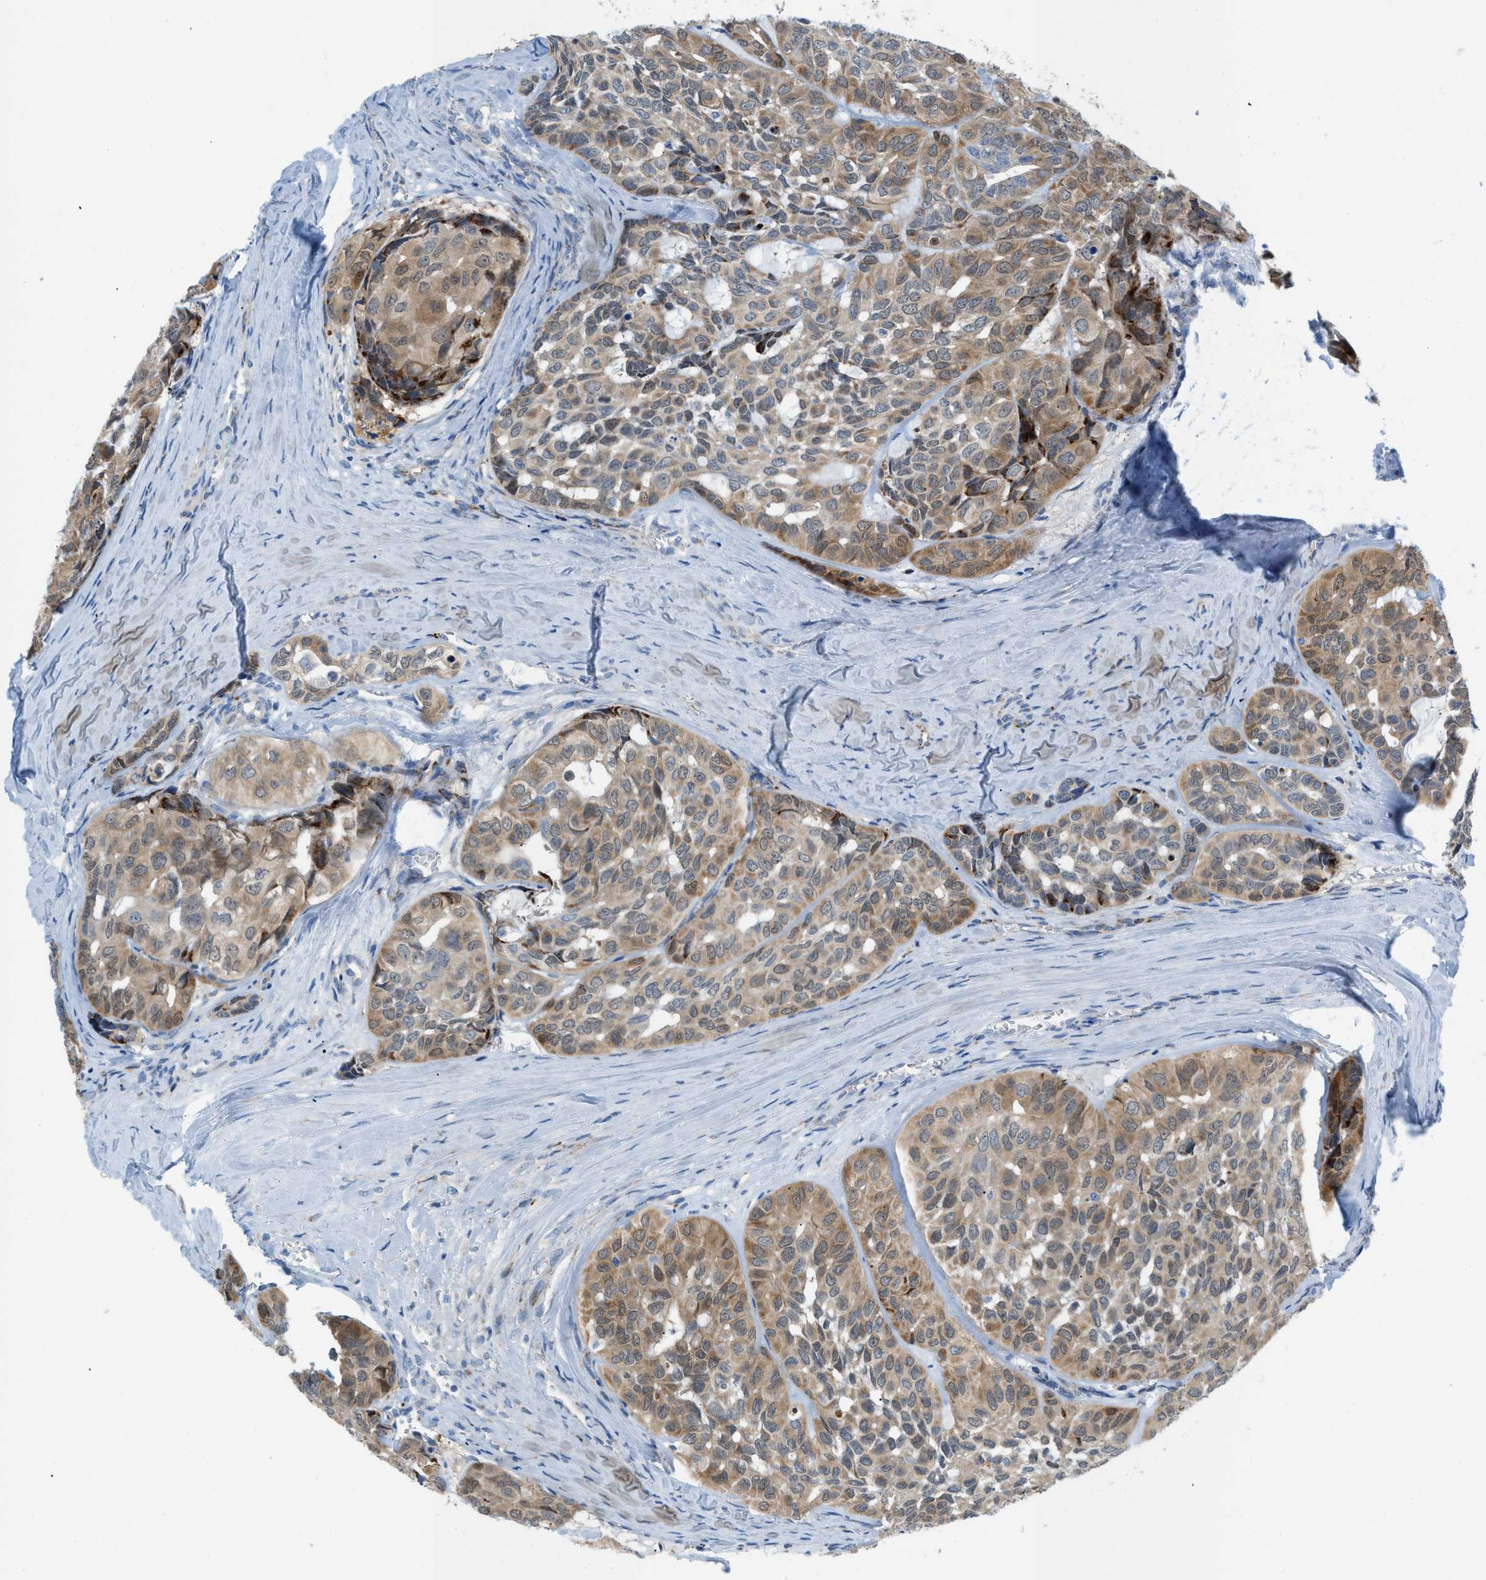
{"staining": {"intensity": "moderate", "quantity": ">75%", "location": "cytoplasmic/membranous"}, "tissue": "head and neck cancer", "cell_type": "Tumor cells", "image_type": "cancer", "snomed": [{"axis": "morphology", "description": "Adenocarcinoma, NOS"}, {"axis": "topography", "description": "Salivary gland, NOS"}, {"axis": "topography", "description": "Head-Neck"}], "caption": "Immunohistochemical staining of human head and neck adenocarcinoma displays moderate cytoplasmic/membranous protein positivity in approximately >75% of tumor cells. Nuclei are stained in blue.", "gene": "RBBP9", "patient": {"sex": "female", "age": 76}}